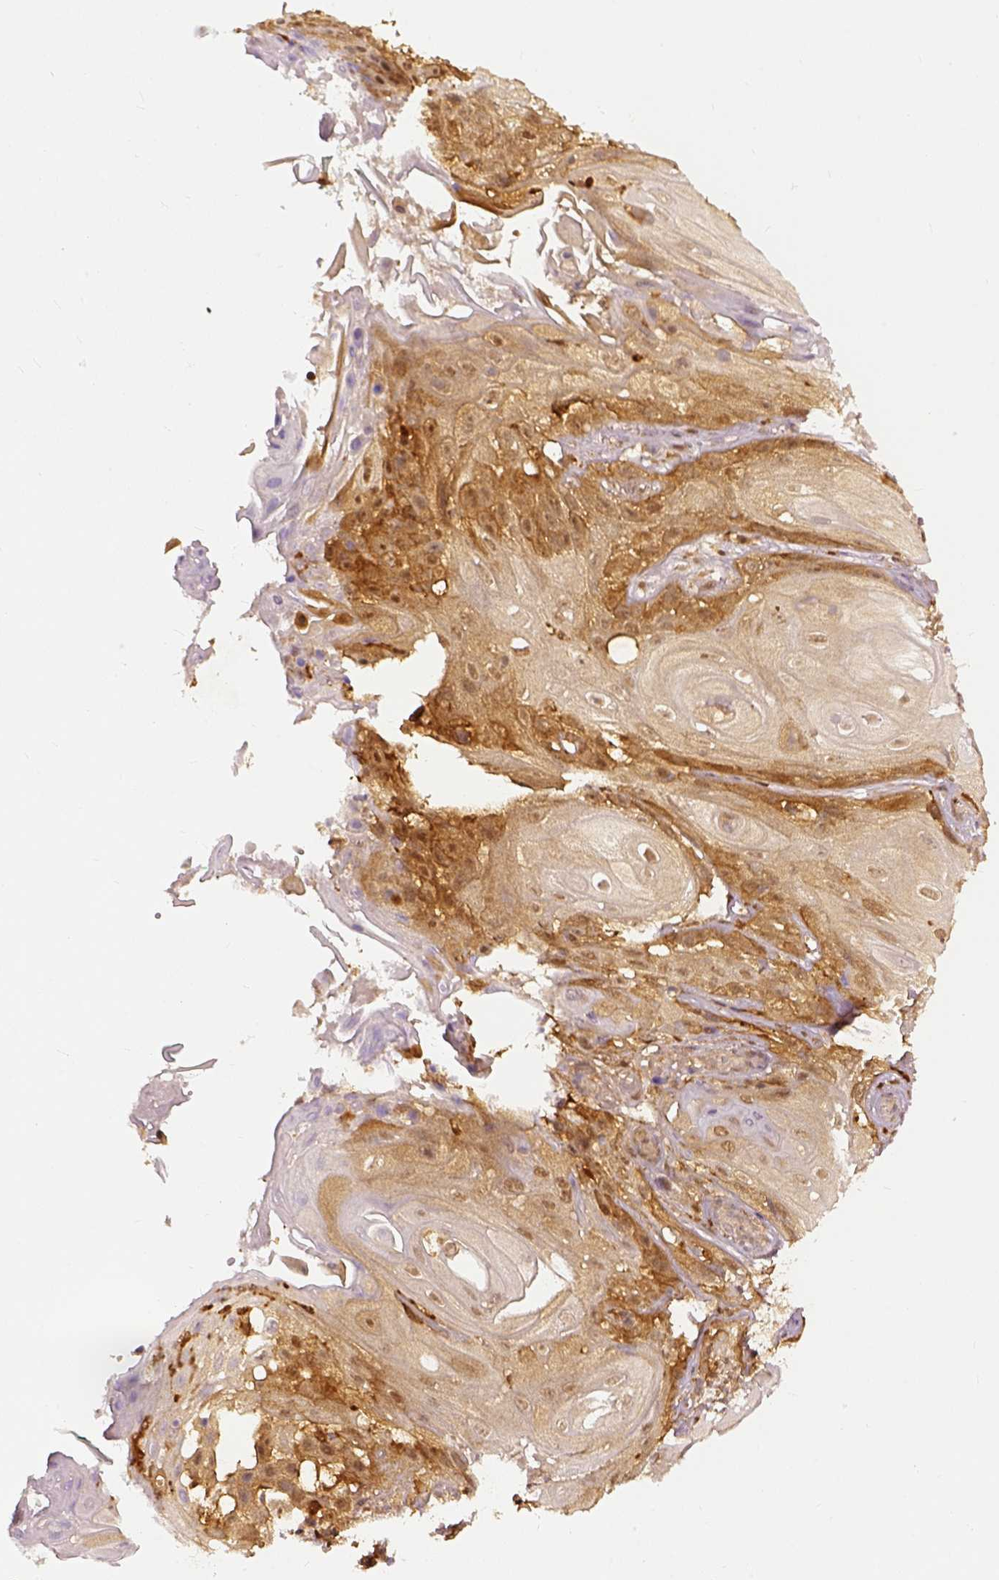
{"staining": {"intensity": "moderate", "quantity": ">75%", "location": "cytoplasmic/membranous"}, "tissue": "skin cancer", "cell_type": "Tumor cells", "image_type": "cancer", "snomed": [{"axis": "morphology", "description": "Squamous cell carcinoma, NOS"}, {"axis": "topography", "description": "Skin"}], "caption": "Protein expression analysis of human skin cancer (squamous cell carcinoma) reveals moderate cytoplasmic/membranous expression in approximately >75% of tumor cells.", "gene": "GPI", "patient": {"sex": "male", "age": 62}}